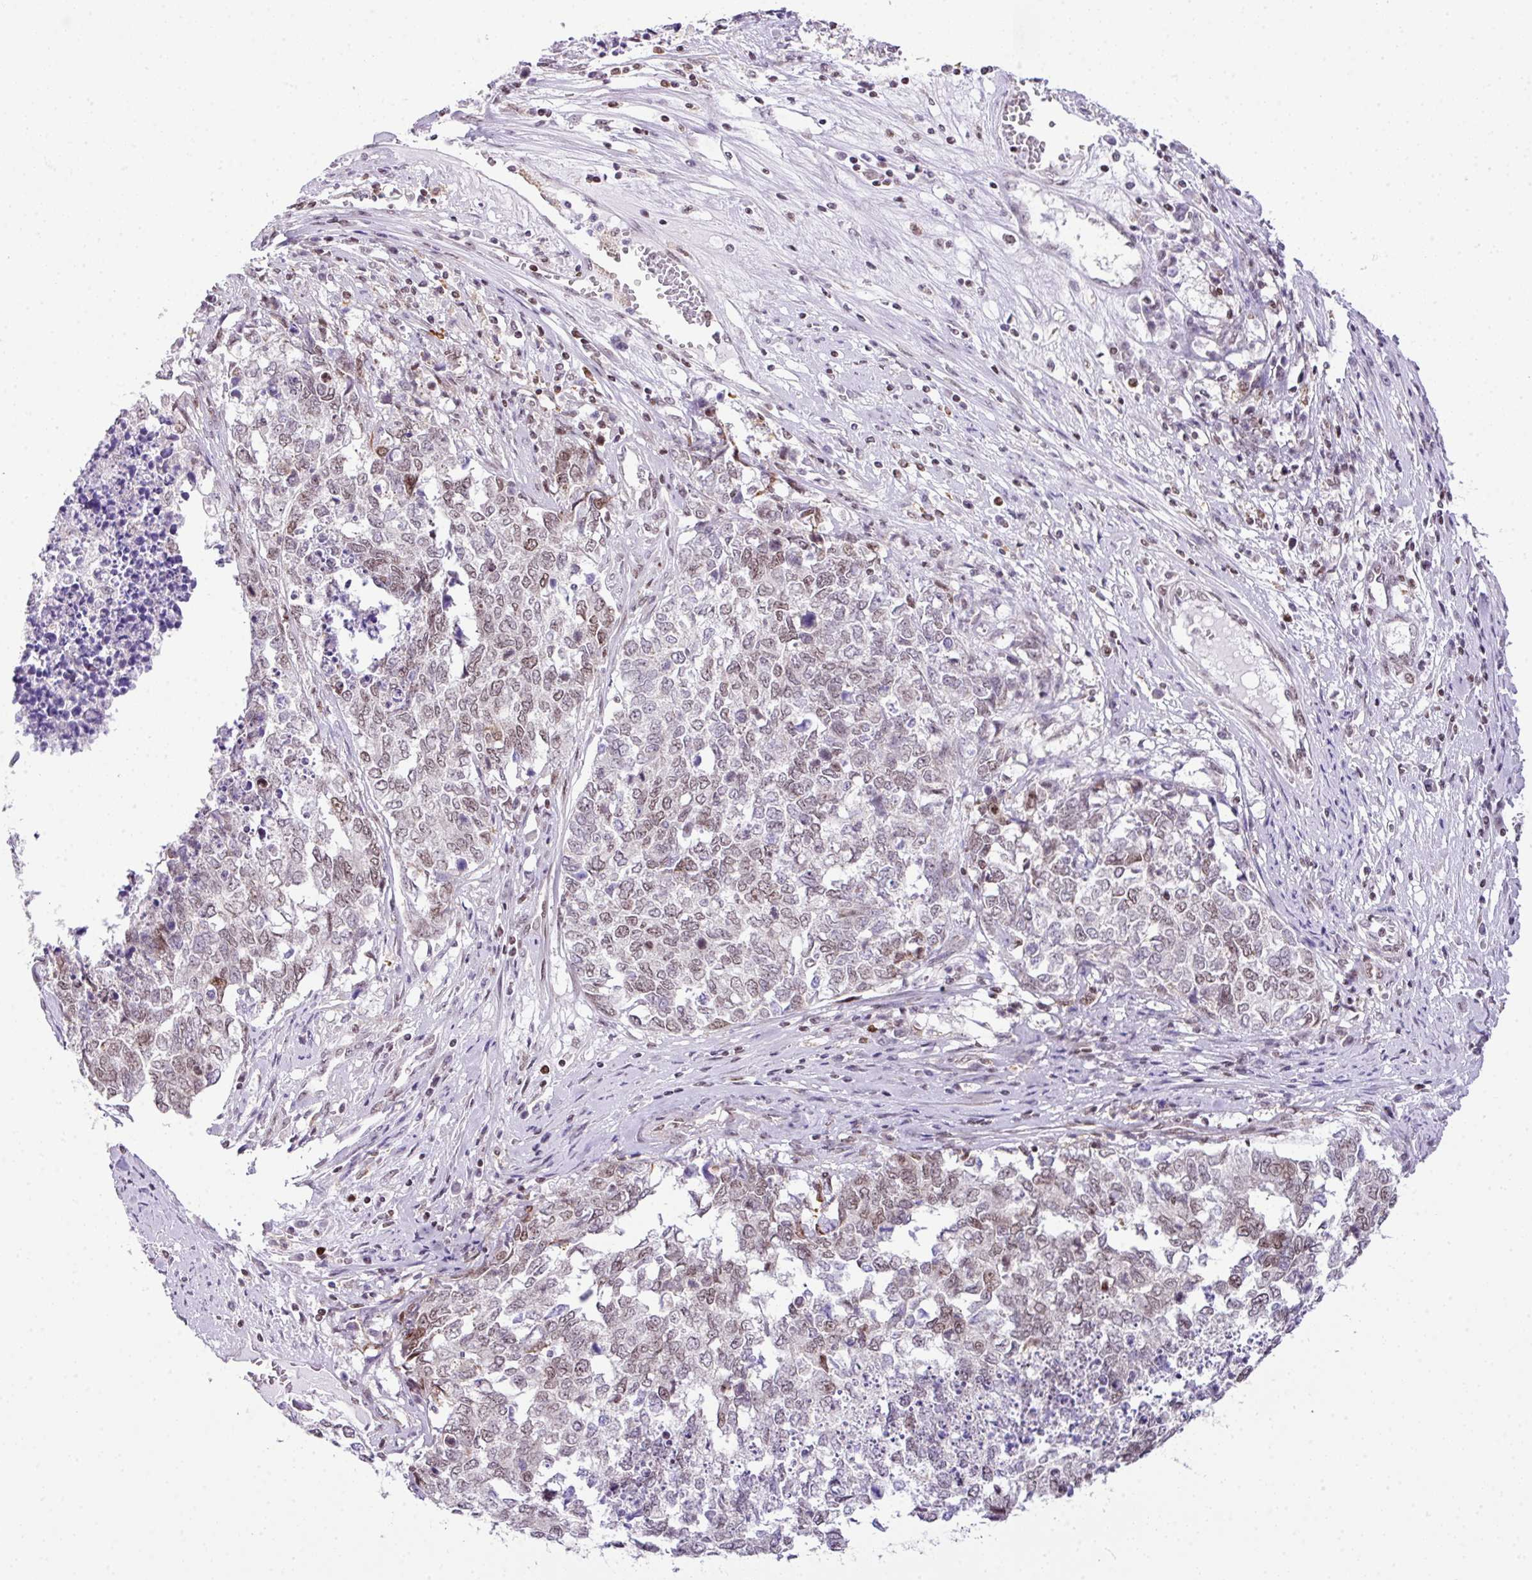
{"staining": {"intensity": "weak", "quantity": "25%-75%", "location": "nuclear"}, "tissue": "cervical cancer", "cell_type": "Tumor cells", "image_type": "cancer", "snomed": [{"axis": "morphology", "description": "Squamous cell carcinoma, NOS"}, {"axis": "topography", "description": "Cervix"}], "caption": "Weak nuclear protein positivity is present in about 25%-75% of tumor cells in cervical cancer (squamous cell carcinoma). The staining is performed using DAB brown chromogen to label protein expression. The nuclei are counter-stained blue using hematoxylin.", "gene": "CCDC137", "patient": {"sex": "female", "age": 63}}